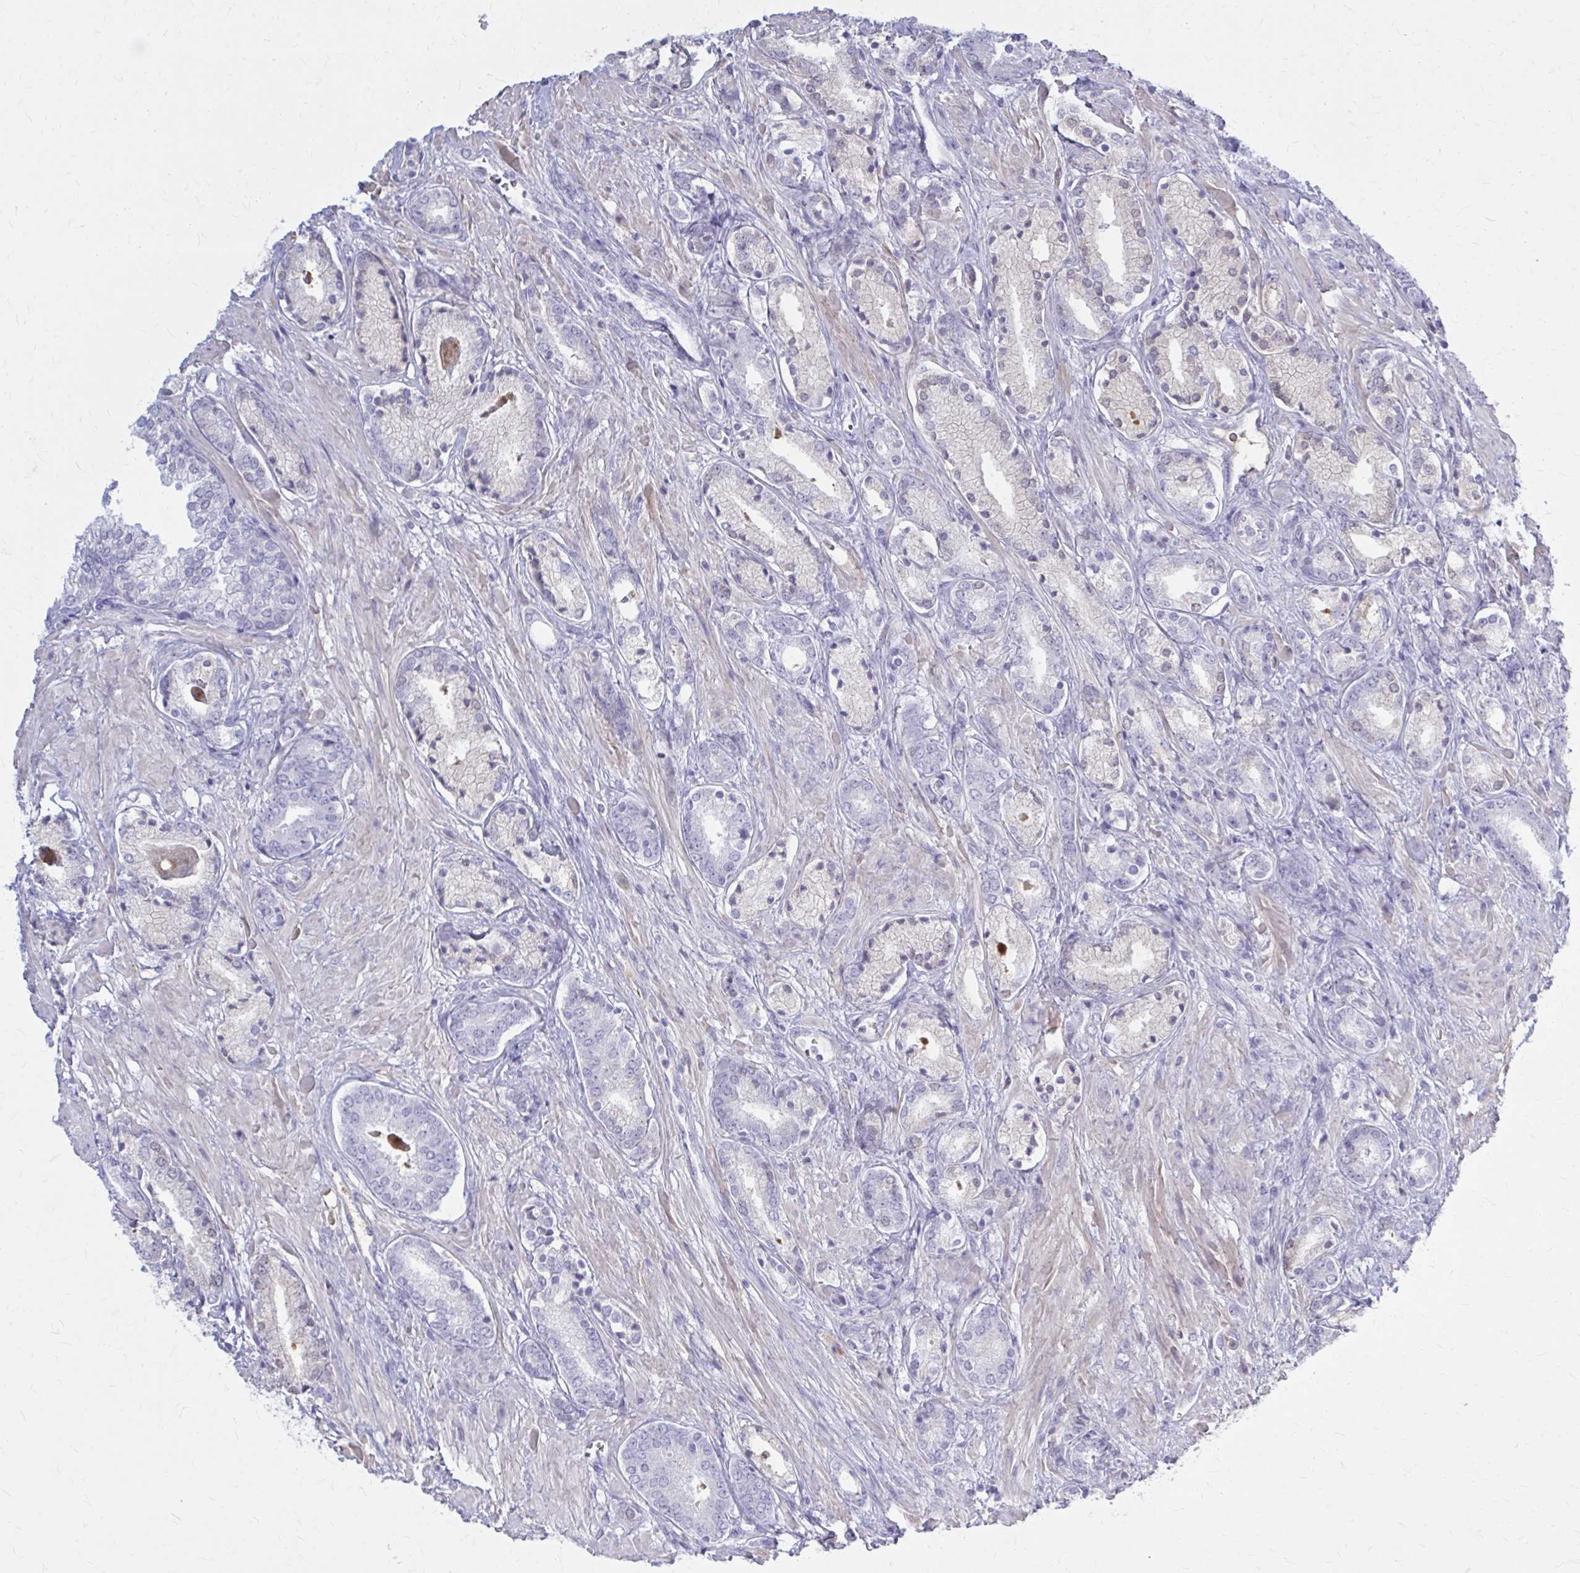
{"staining": {"intensity": "negative", "quantity": "none", "location": "none"}, "tissue": "prostate cancer", "cell_type": "Tumor cells", "image_type": "cancer", "snomed": [{"axis": "morphology", "description": "Adenocarcinoma, High grade"}, {"axis": "topography", "description": "Prostate"}], "caption": "Tumor cells show no significant protein expression in prostate cancer.", "gene": "SERPIND1", "patient": {"sex": "male", "age": 56}}